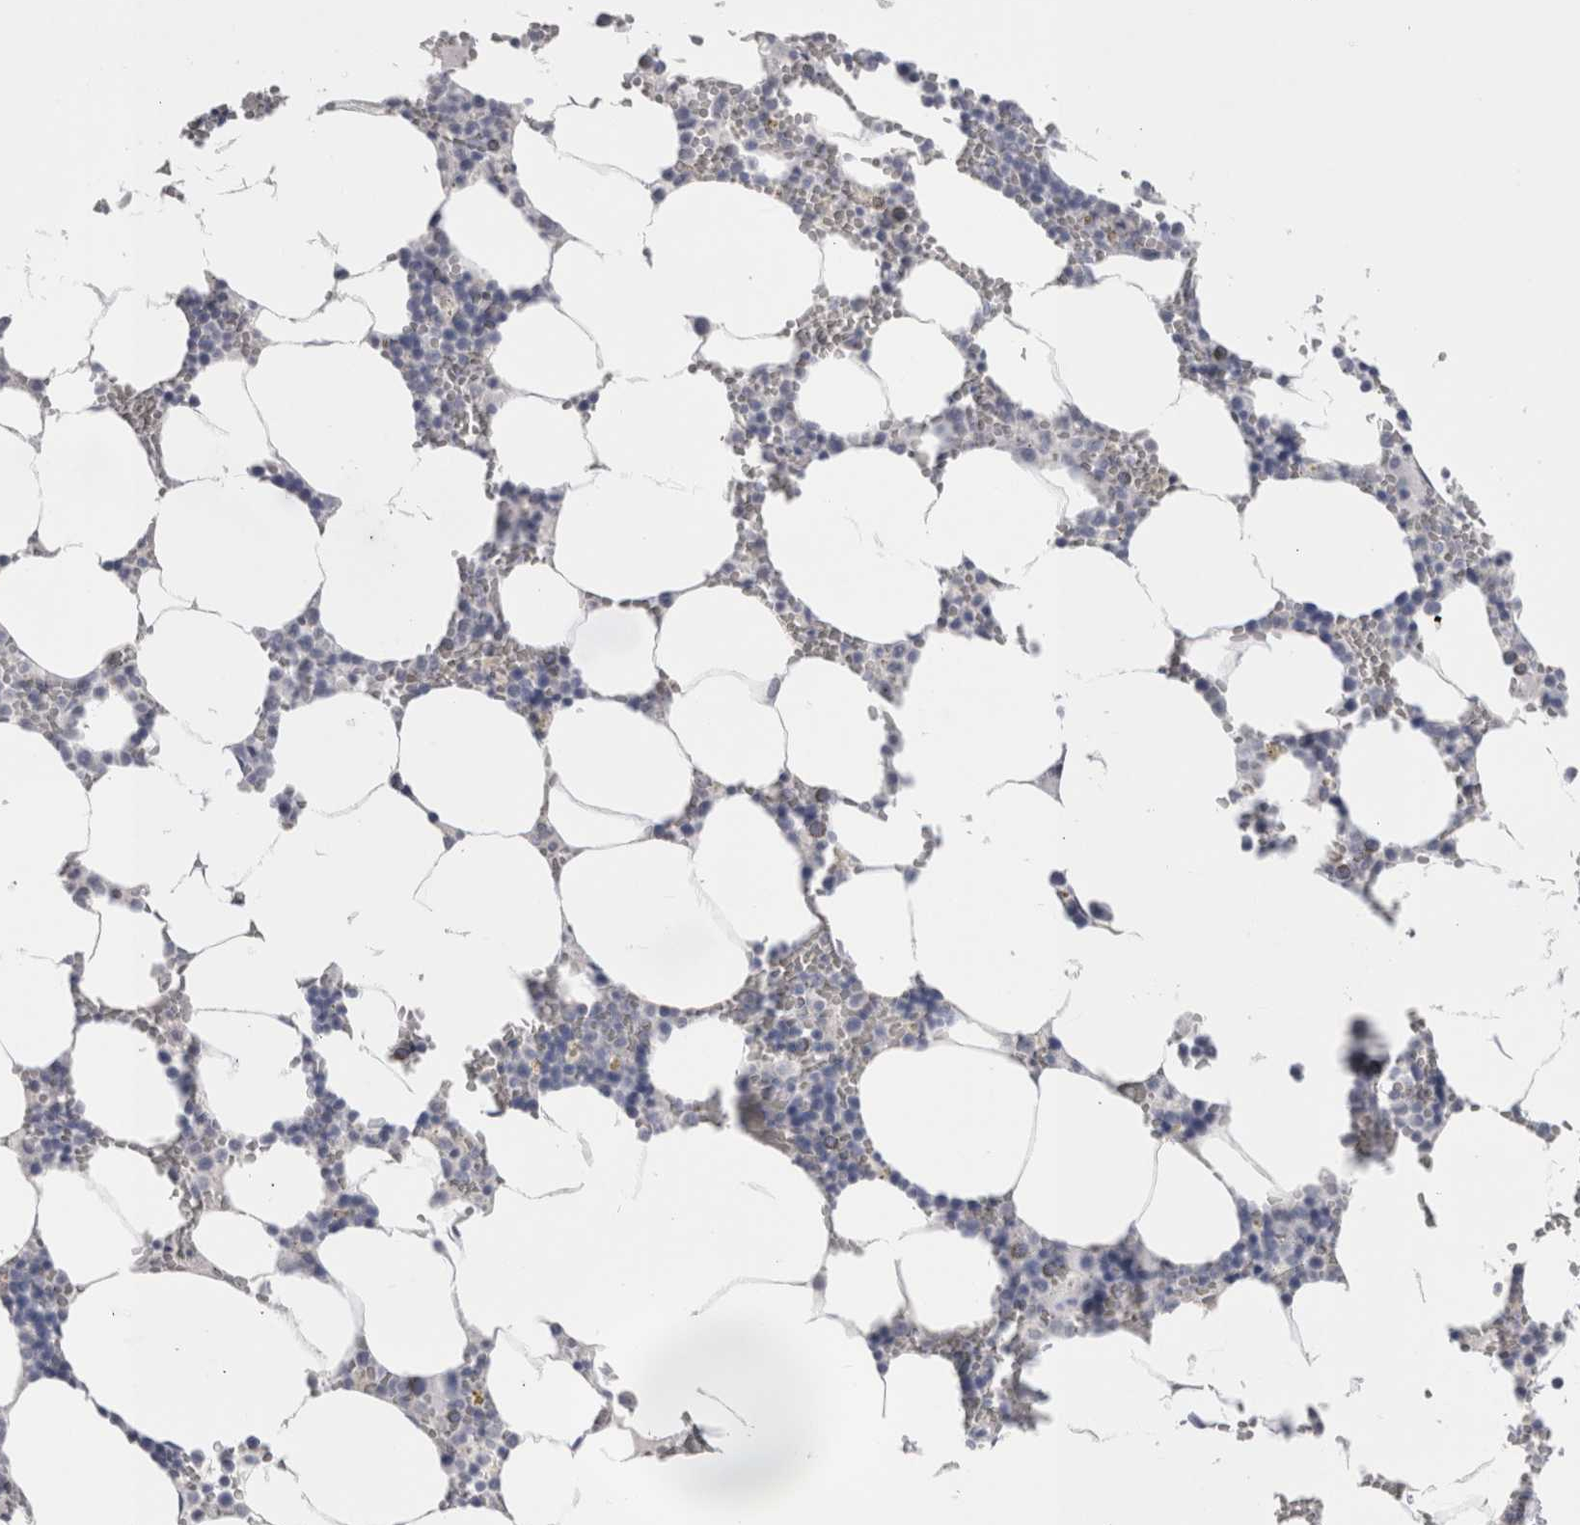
{"staining": {"intensity": "negative", "quantity": "none", "location": "none"}, "tissue": "bone marrow", "cell_type": "Hematopoietic cells", "image_type": "normal", "snomed": [{"axis": "morphology", "description": "Normal tissue, NOS"}, {"axis": "topography", "description": "Bone marrow"}], "caption": "Photomicrograph shows no protein expression in hematopoietic cells of benign bone marrow. (Stains: DAB immunohistochemistry (IHC) with hematoxylin counter stain, Microscopy: brightfield microscopy at high magnification).", "gene": "CA8", "patient": {"sex": "male", "age": 70}}